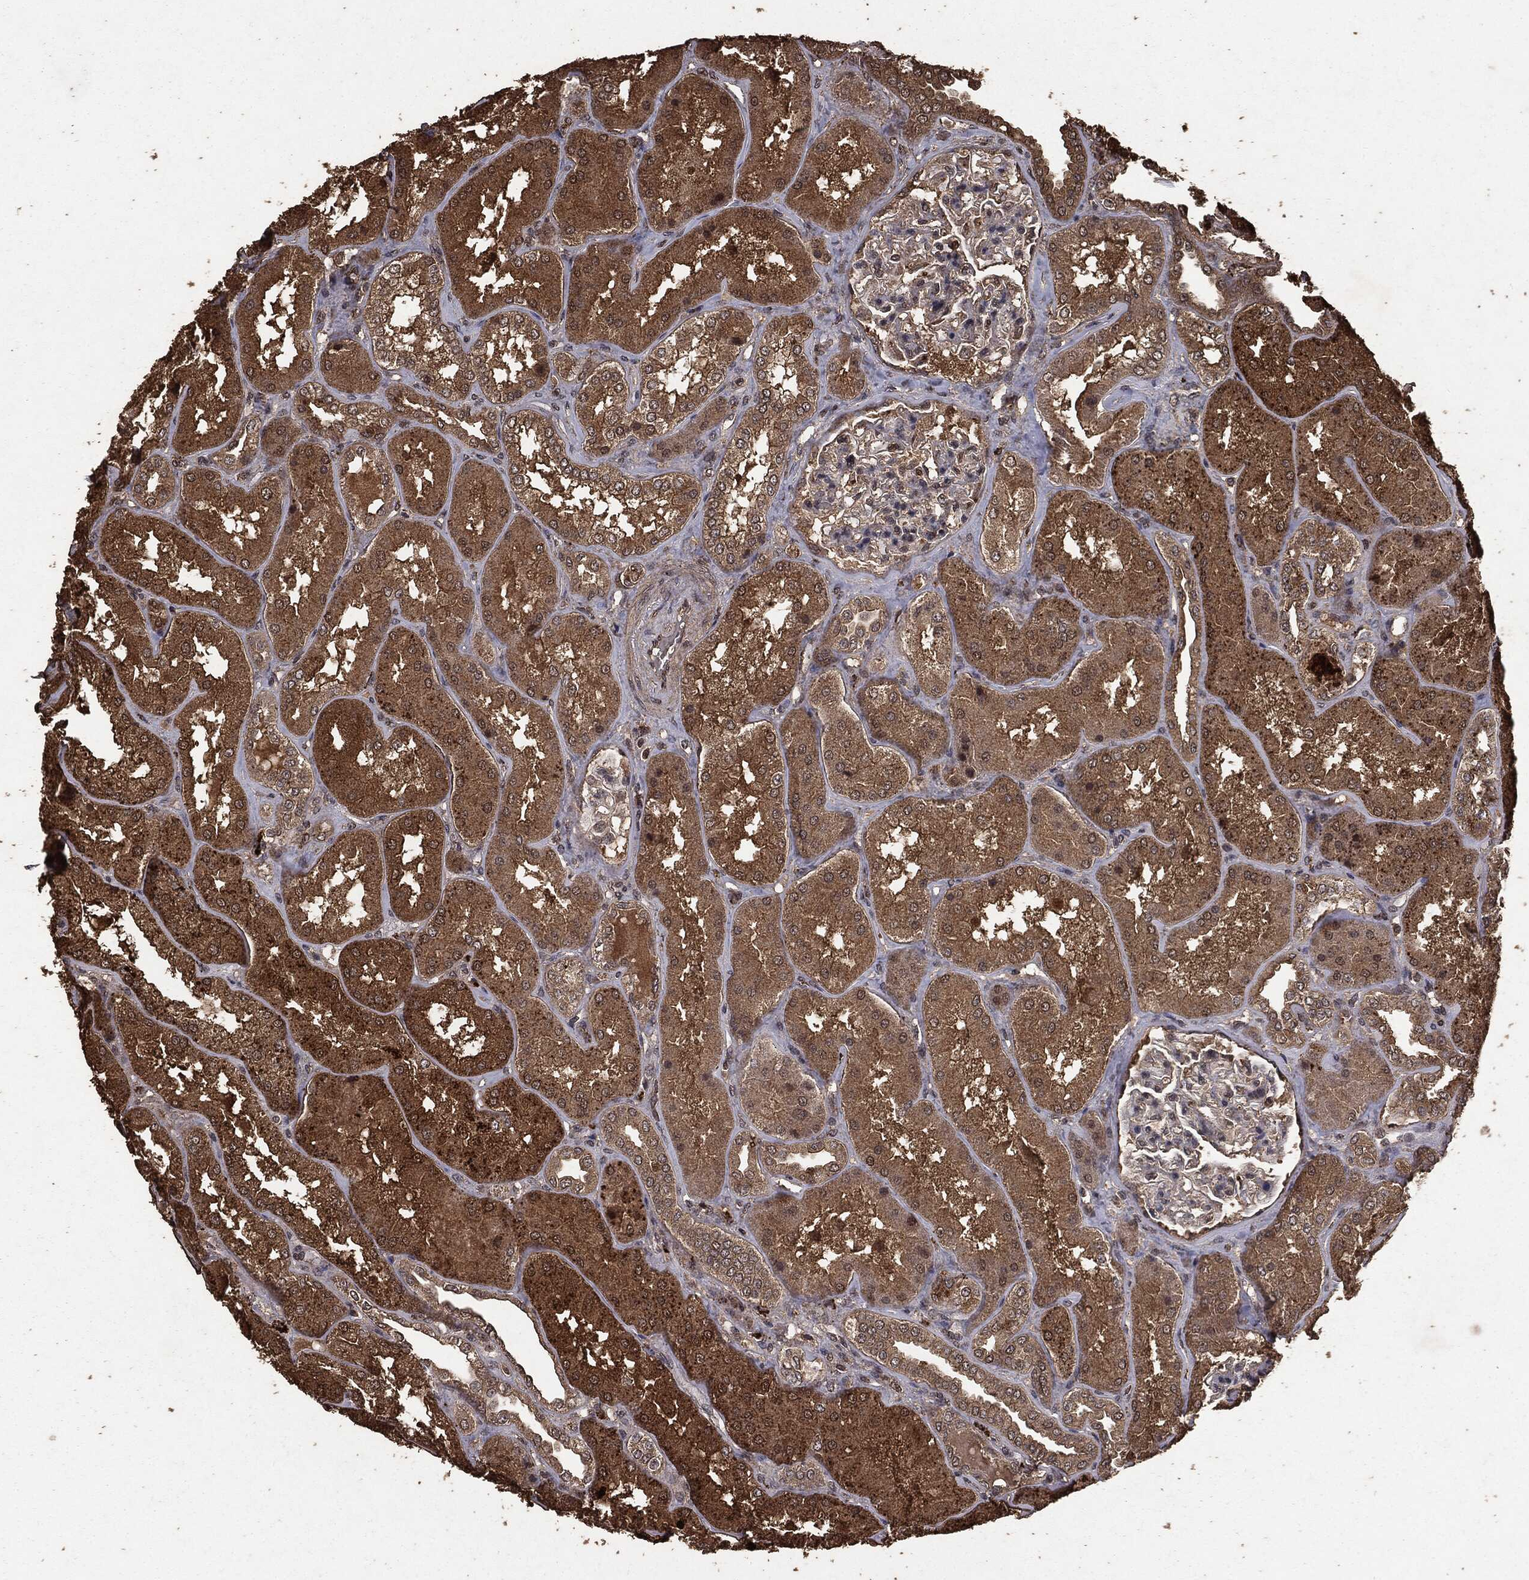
{"staining": {"intensity": "negative", "quantity": "none", "location": "none"}, "tissue": "kidney", "cell_type": "Cells in glomeruli", "image_type": "normal", "snomed": [{"axis": "morphology", "description": "Normal tissue, NOS"}, {"axis": "topography", "description": "Kidney"}], "caption": "Kidney stained for a protein using immunohistochemistry demonstrates no expression cells in glomeruli.", "gene": "NME1", "patient": {"sex": "female", "age": 56}}